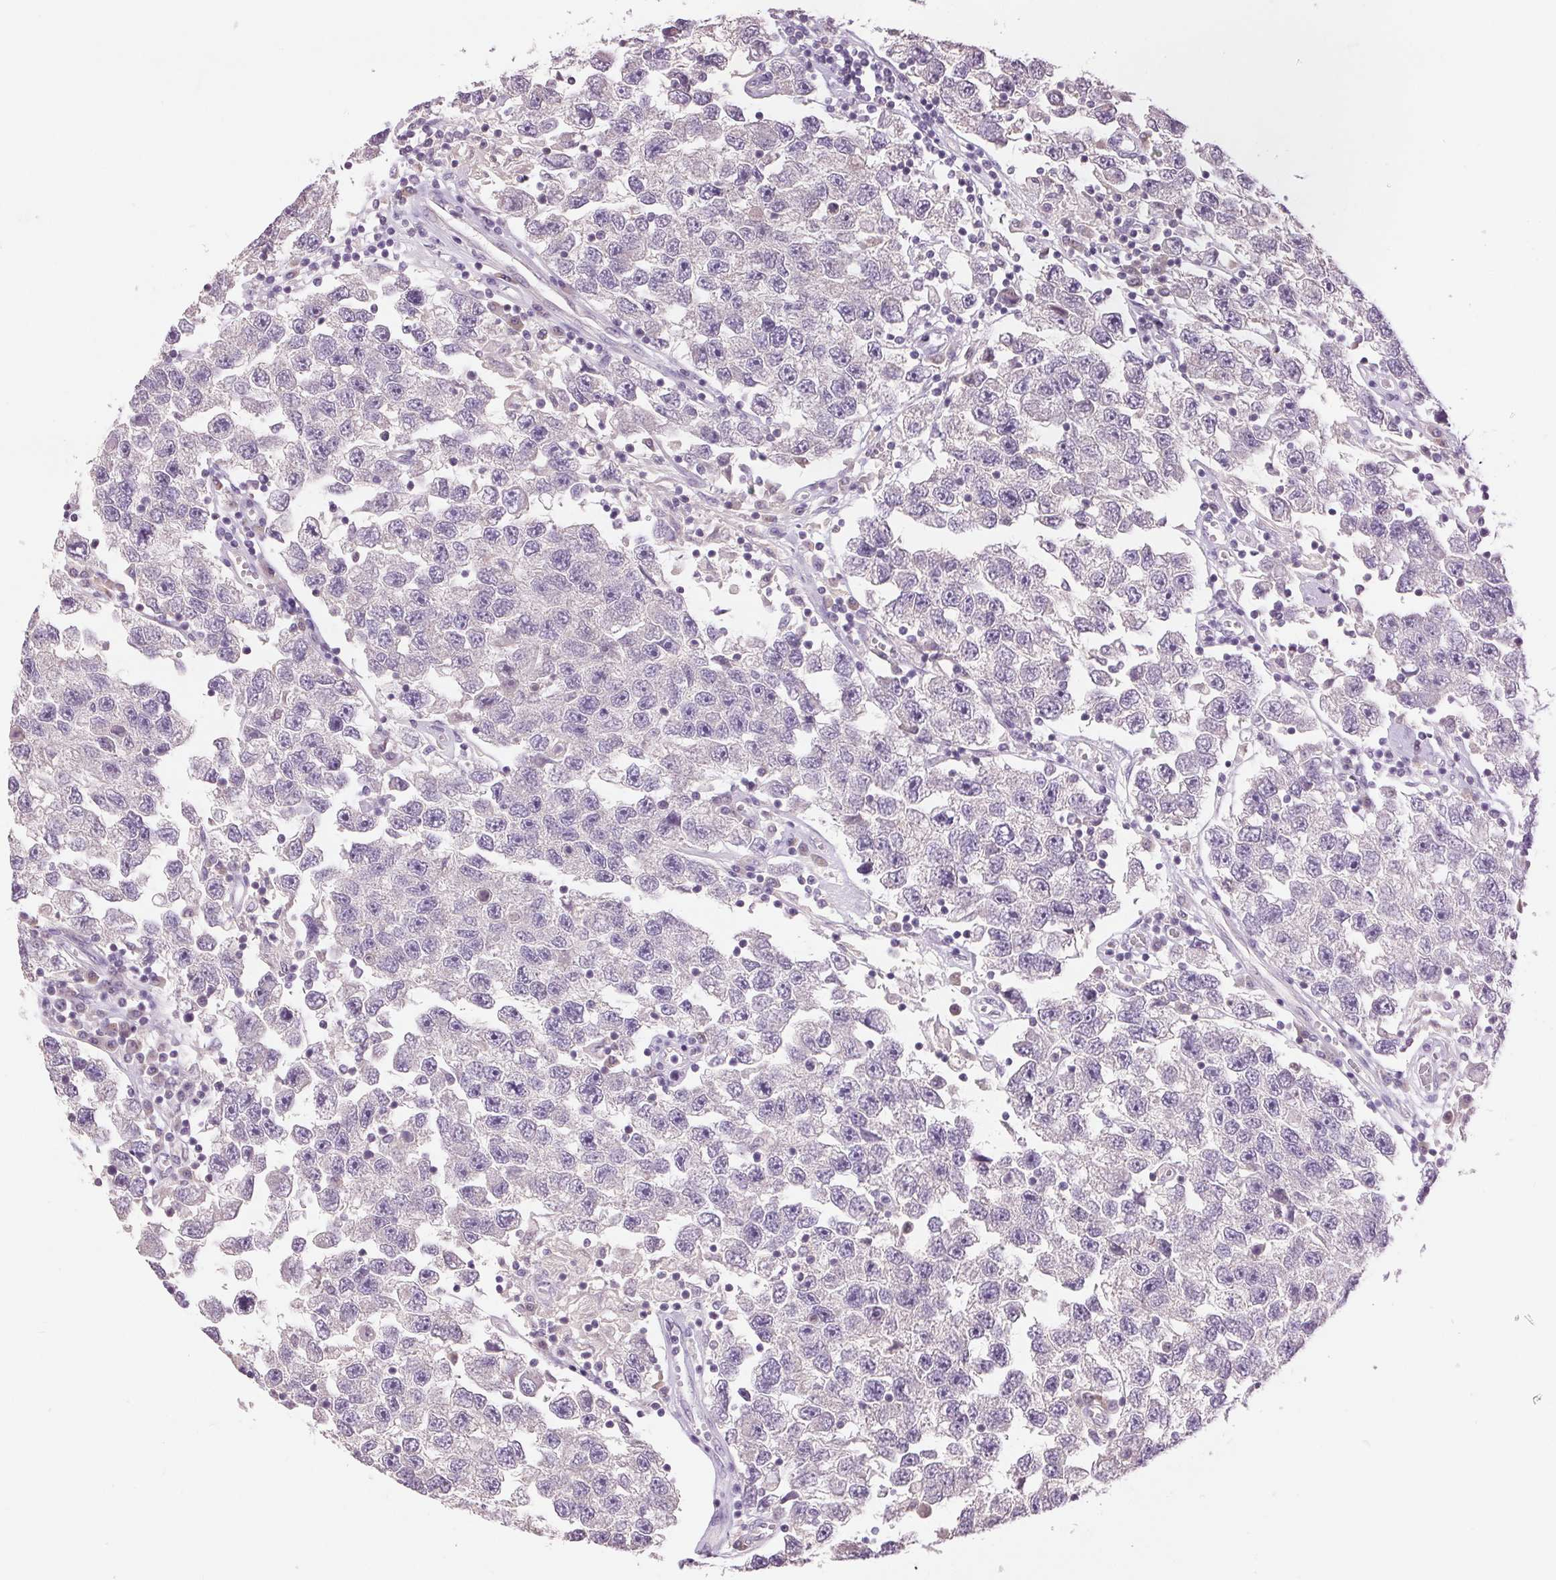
{"staining": {"intensity": "negative", "quantity": "none", "location": "none"}, "tissue": "testis cancer", "cell_type": "Tumor cells", "image_type": "cancer", "snomed": [{"axis": "morphology", "description": "Seminoma, NOS"}, {"axis": "topography", "description": "Testis"}], "caption": "The image exhibits no significant staining in tumor cells of testis cancer.", "gene": "FXYD4", "patient": {"sex": "male", "age": 26}}